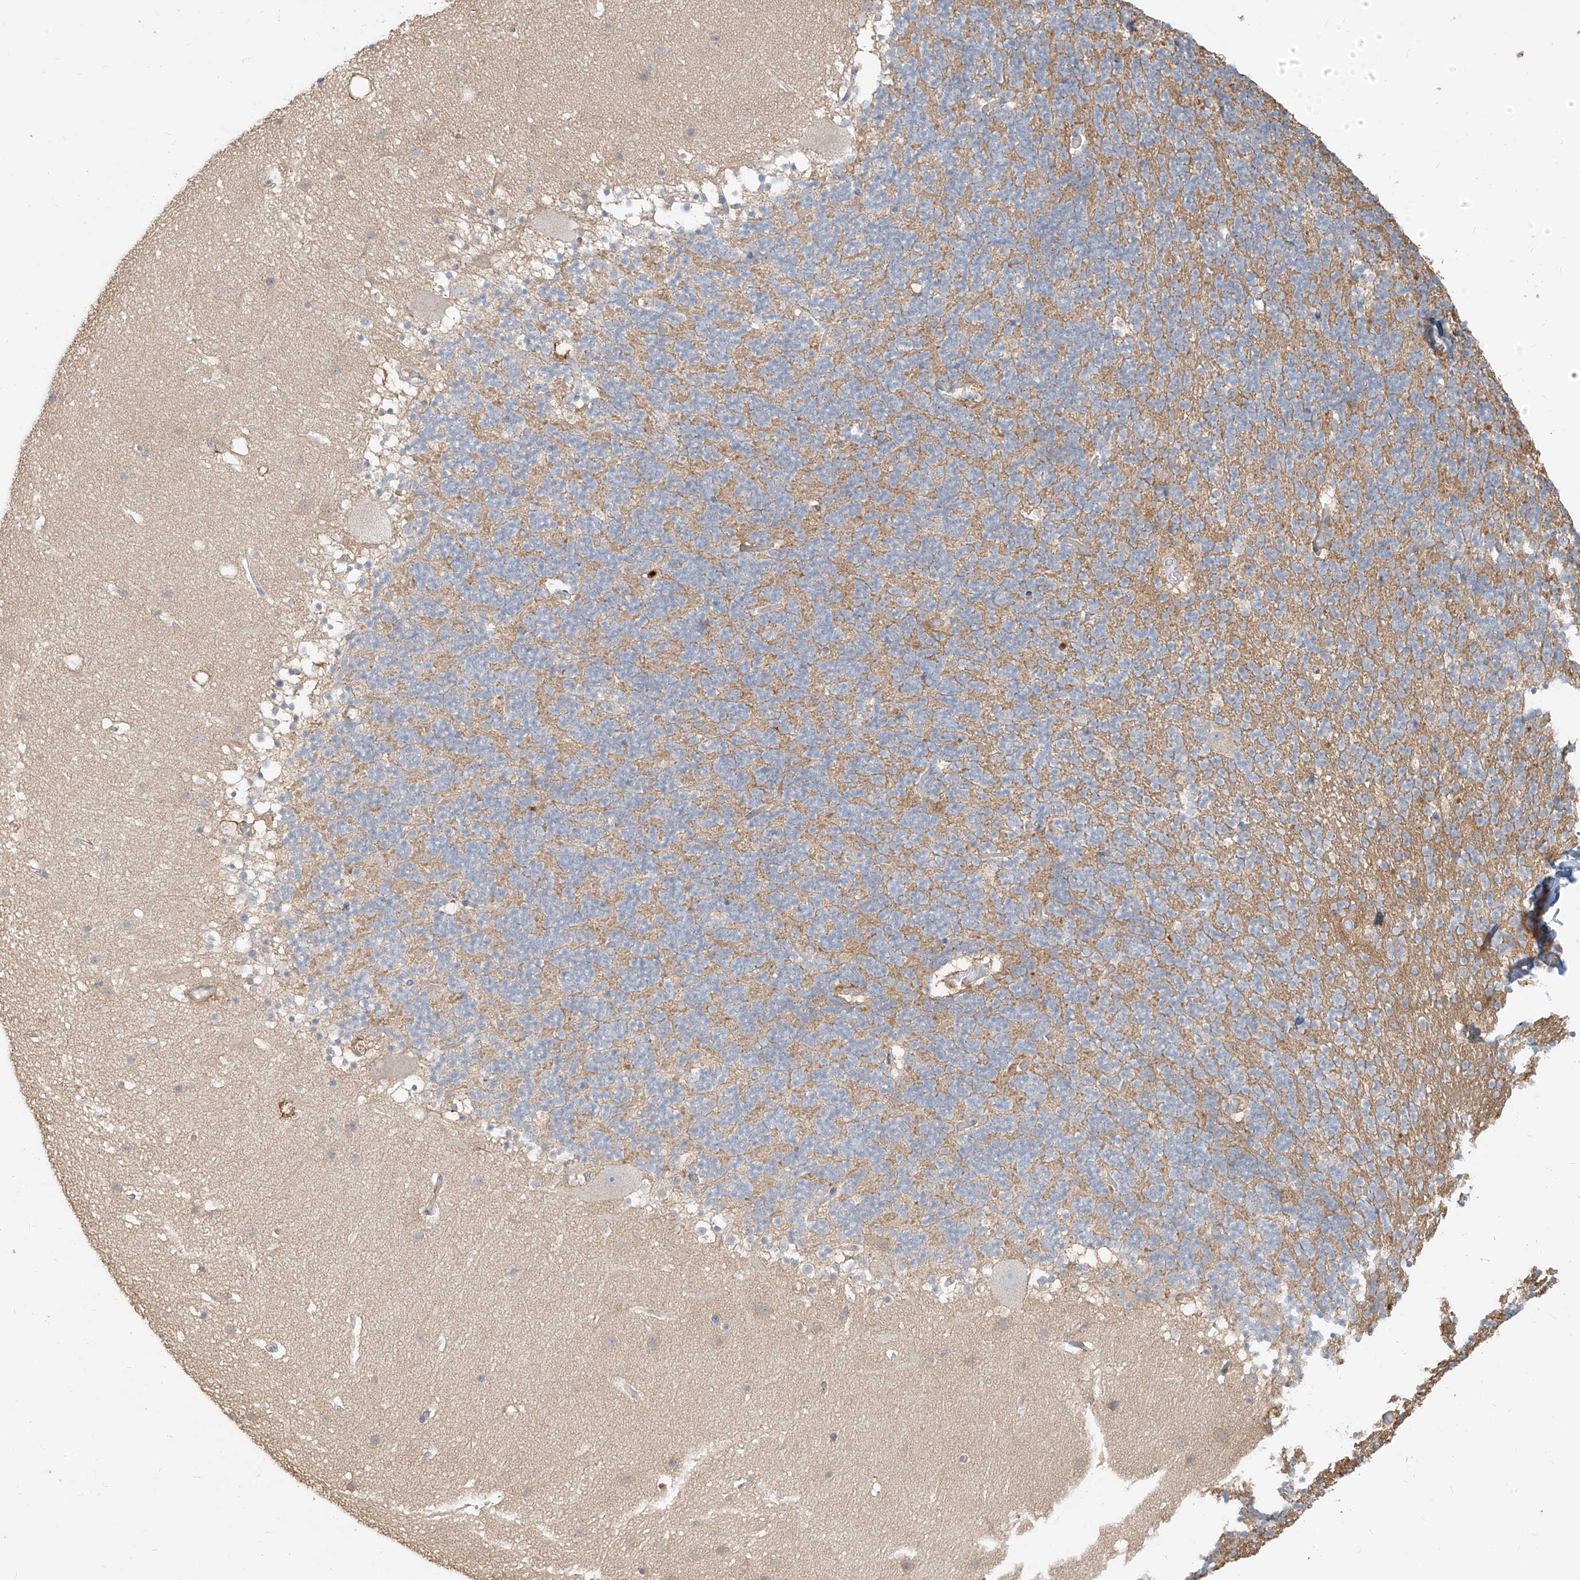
{"staining": {"intensity": "moderate", "quantity": "25%-75%", "location": "cytoplasmic/membranous"}, "tissue": "cerebellum", "cell_type": "Cells in granular layer", "image_type": "normal", "snomed": [{"axis": "morphology", "description": "Normal tissue, NOS"}, {"axis": "topography", "description": "Cerebellum"}], "caption": "Brown immunohistochemical staining in unremarkable human cerebellum exhibits moderate cytoplasmic/membranous positivity in approximately 25%-75% of cells in granular layer.", "gene": "PGD", "patient": {"sex": "male", "age": 57}}